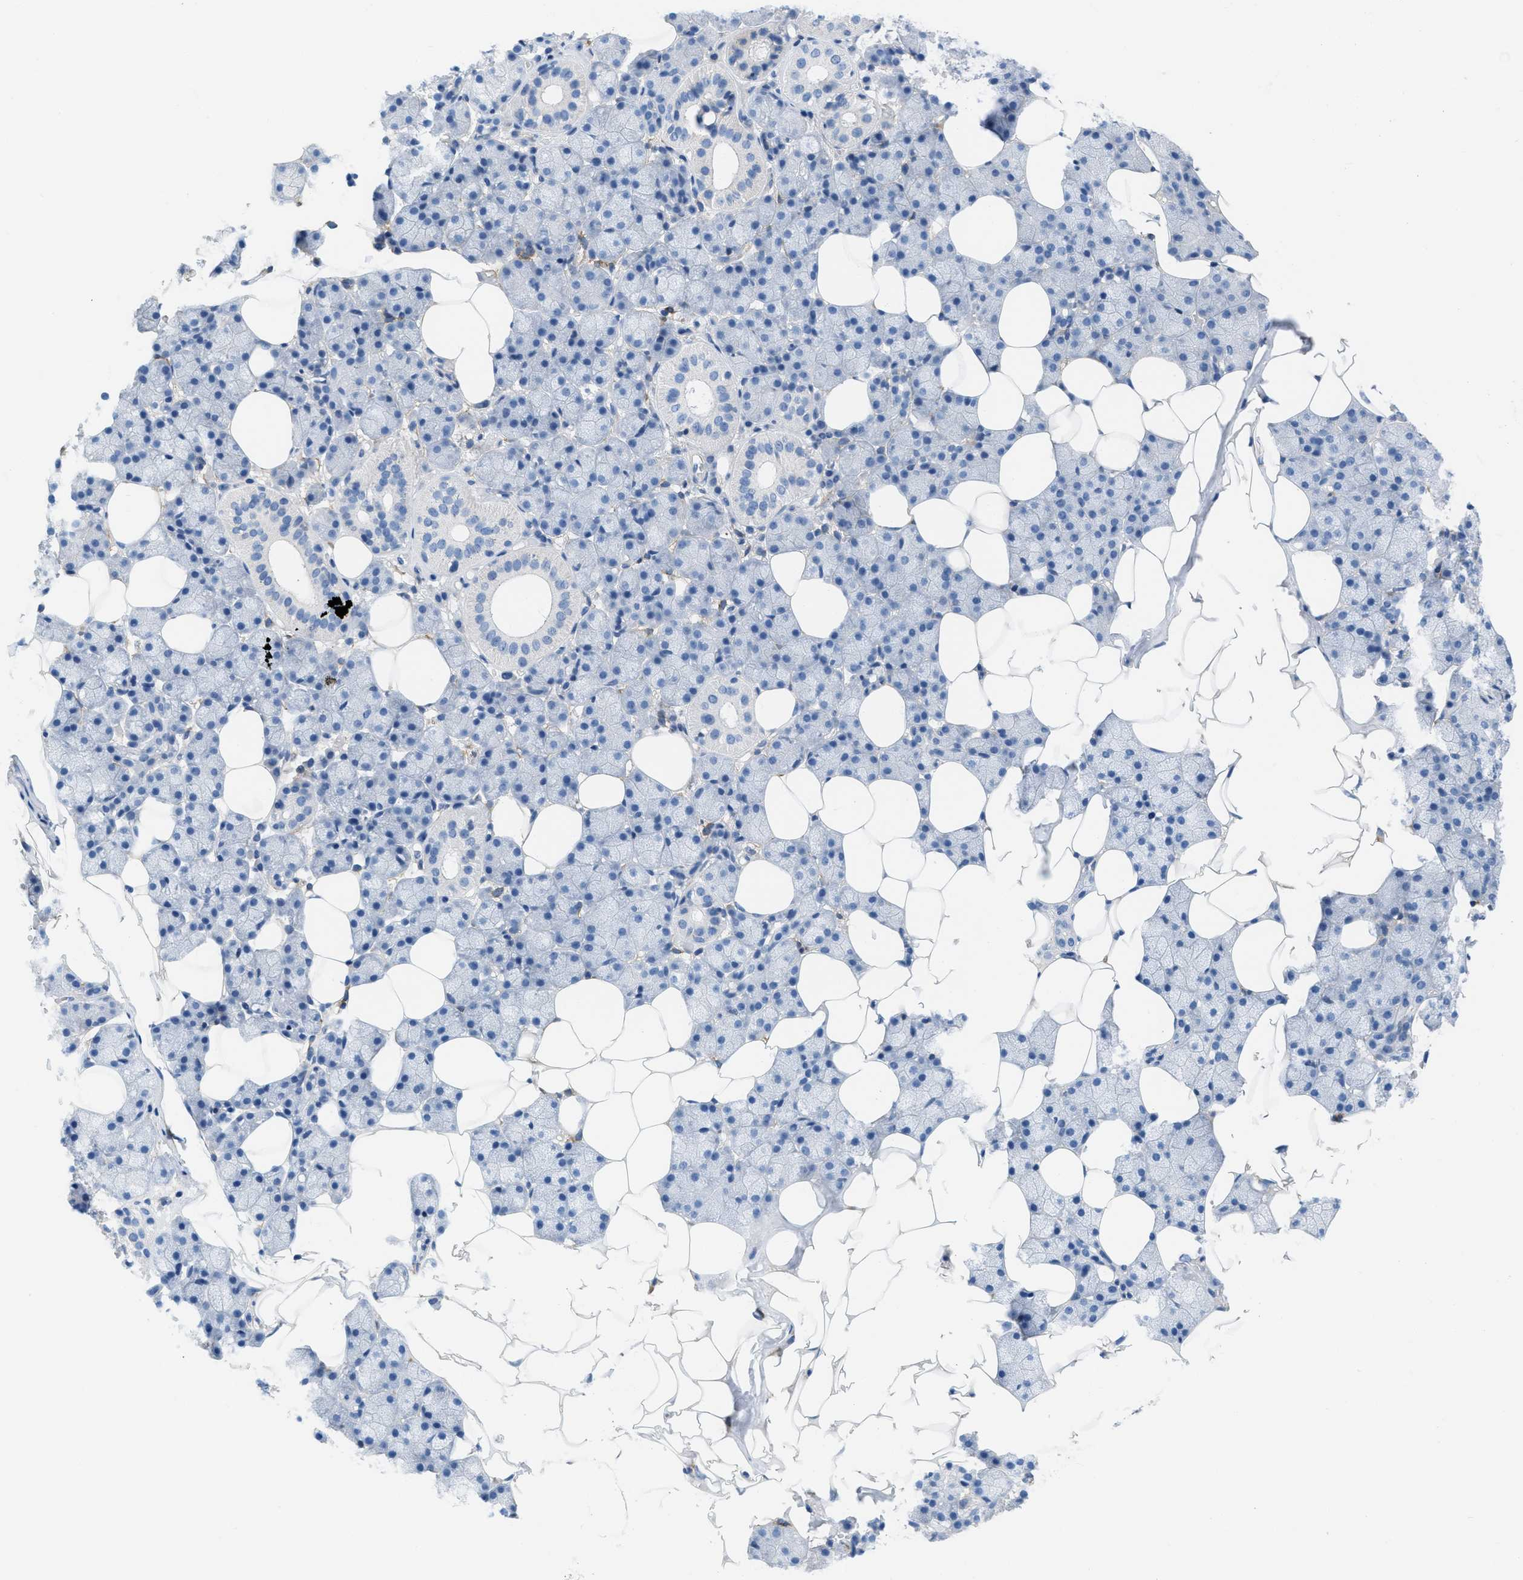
{"staining": {"intensity": "negative", "quantity": "none", "location": "none"}, "tissue": "salivary gland", "cell_type": "Glandular cells", "image_type": "normal", "snomed": [{"axis": "morphology", "description": "Normal tissue, NOS"}, {"axis": "topography", "description": "Salivary gland"}], "caption": "Benign salivary gland was stained to show a protein in brown. There is no significant staining in glandular cells.", "gene": "ASGR1", "patient": {"sex": "female", "age": 33}}